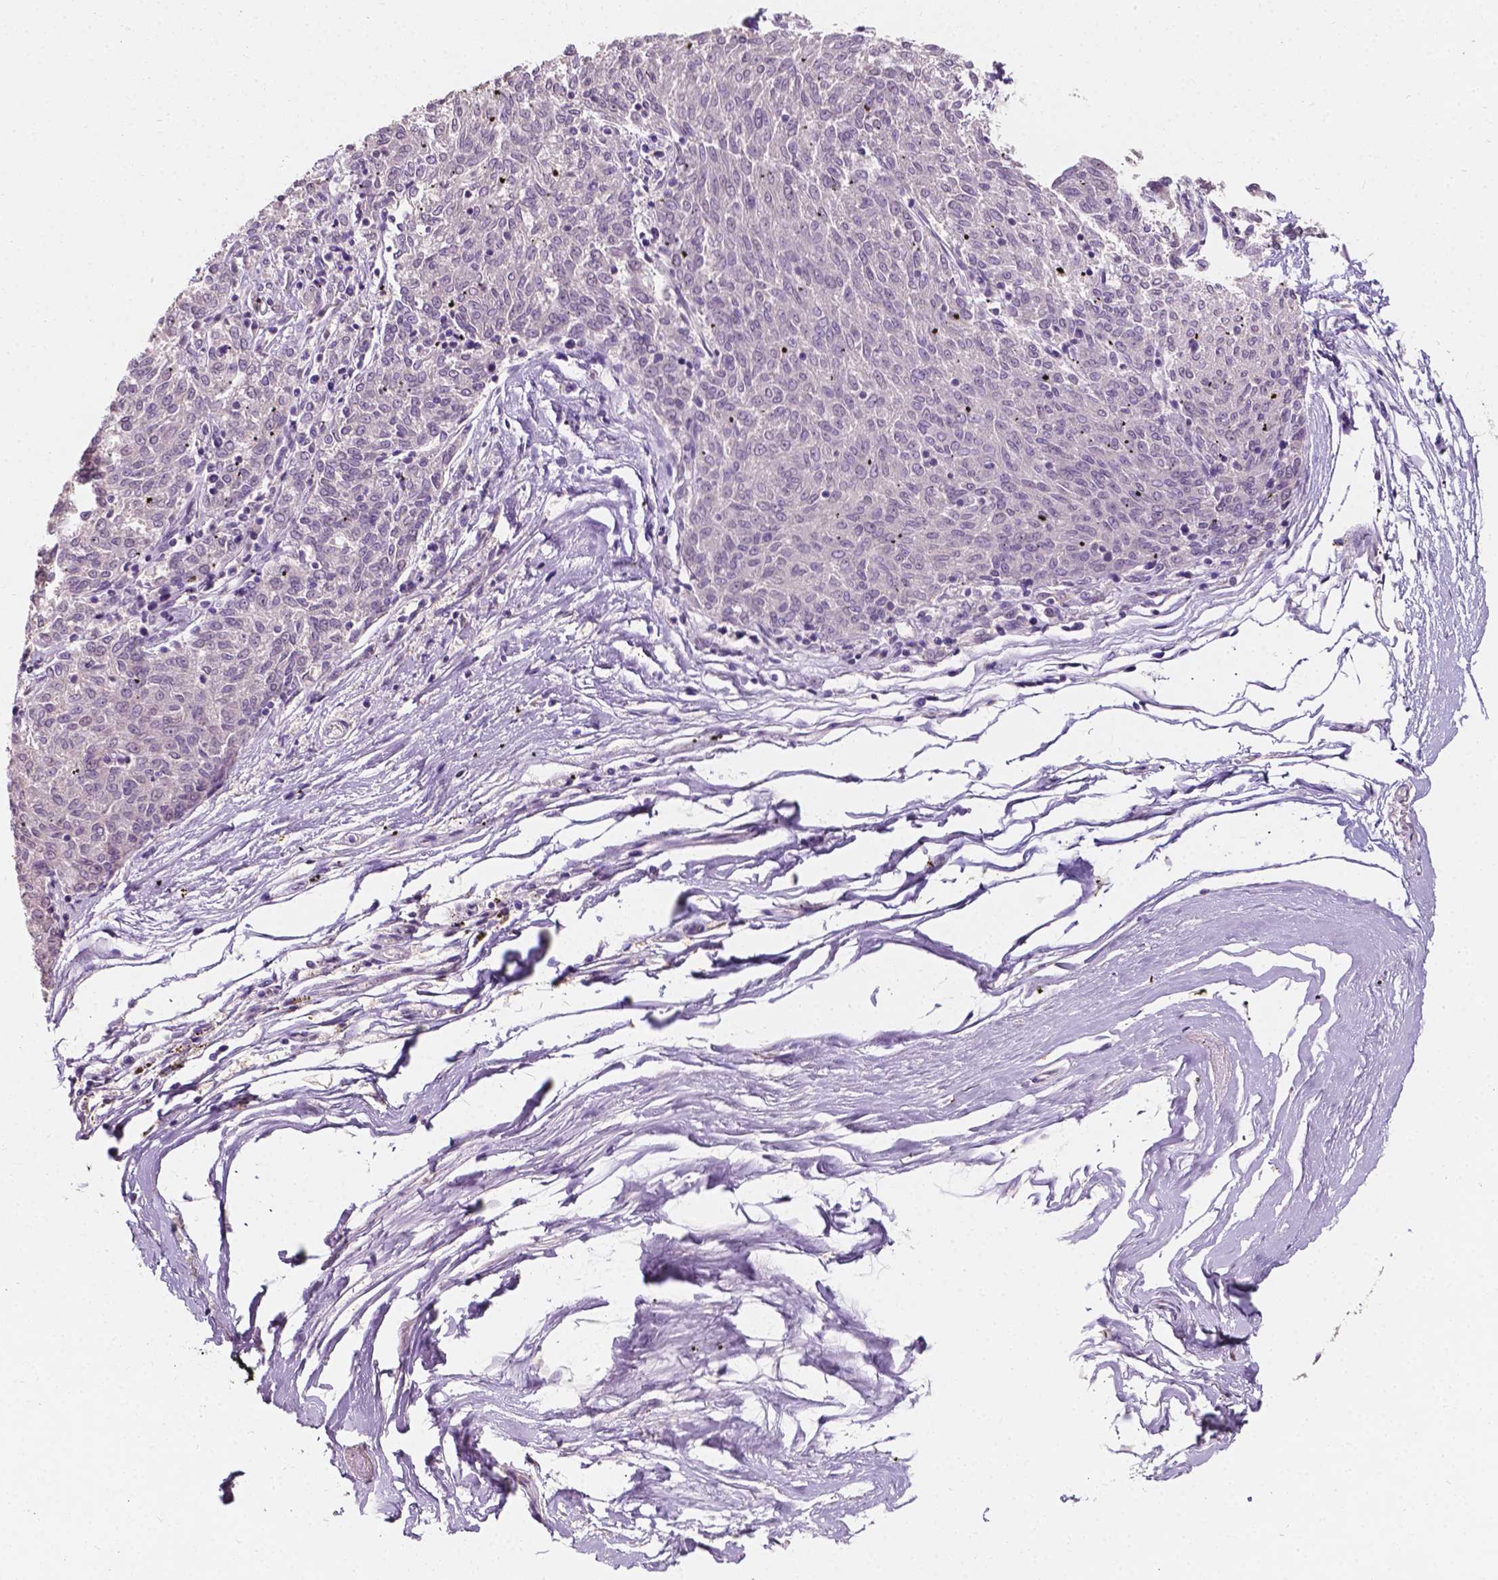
{"staining": {"intensity": "negative", "quantity": "none", "location": "none"}, "tissue": "melanoma", "cell_type": "Tumor cells", "image_type": "cancer", "snomed": [{"axis": "morphology", "description": "Malignant melanoma, NOS"}, {"axis": "topography", "description": "Skin"}], "caption": "DAB (3,3'-diaminobenzidine) immunohistochemical staining of human melanoma exhibits no significant expression in tumor cells.", "gene": "TAL1", "patient": {"sex": "female", "age": 72}}